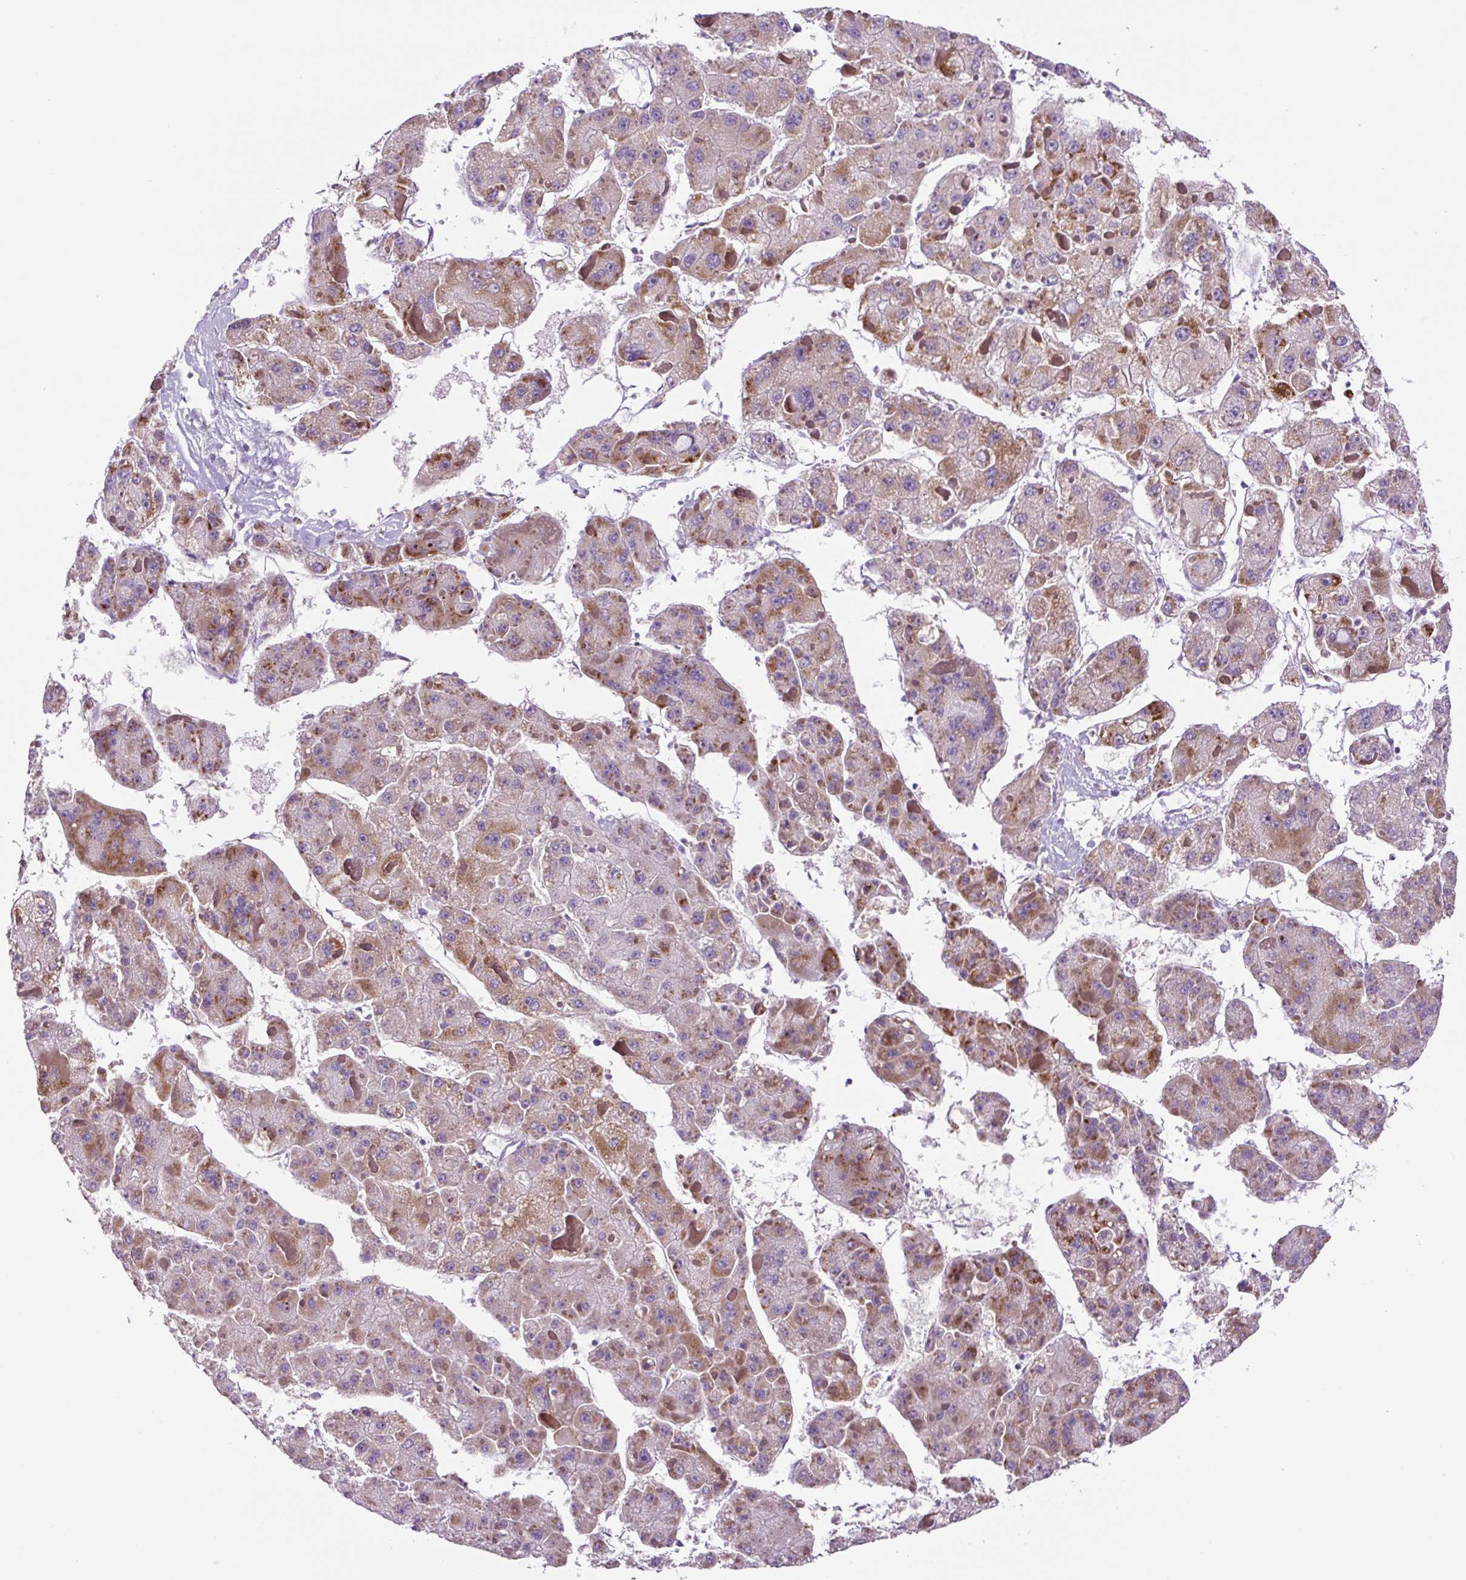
{"staining": {"intensity": "moderate", "quantity": "25%-75%", "location": "cytoplasmic/membranous"}, "tissue": "liver cancer", "cell_type": "Tumor cells", "image_type": "cancer", "snomed": [{"axis": "morphology", "description": "Carcinoma, Hepatocellular, NOS"}, {"axis": "topography", "description": "Liver"}], "caption": "Liver hepatocellular carcinoma stained for a protein (brown) displays moderate cytoplasmic/membranous positive expression in about 25%-75% of tumor cells.", "gene": "OGDHL", "patient": {"sex": "female", "age": 73}}